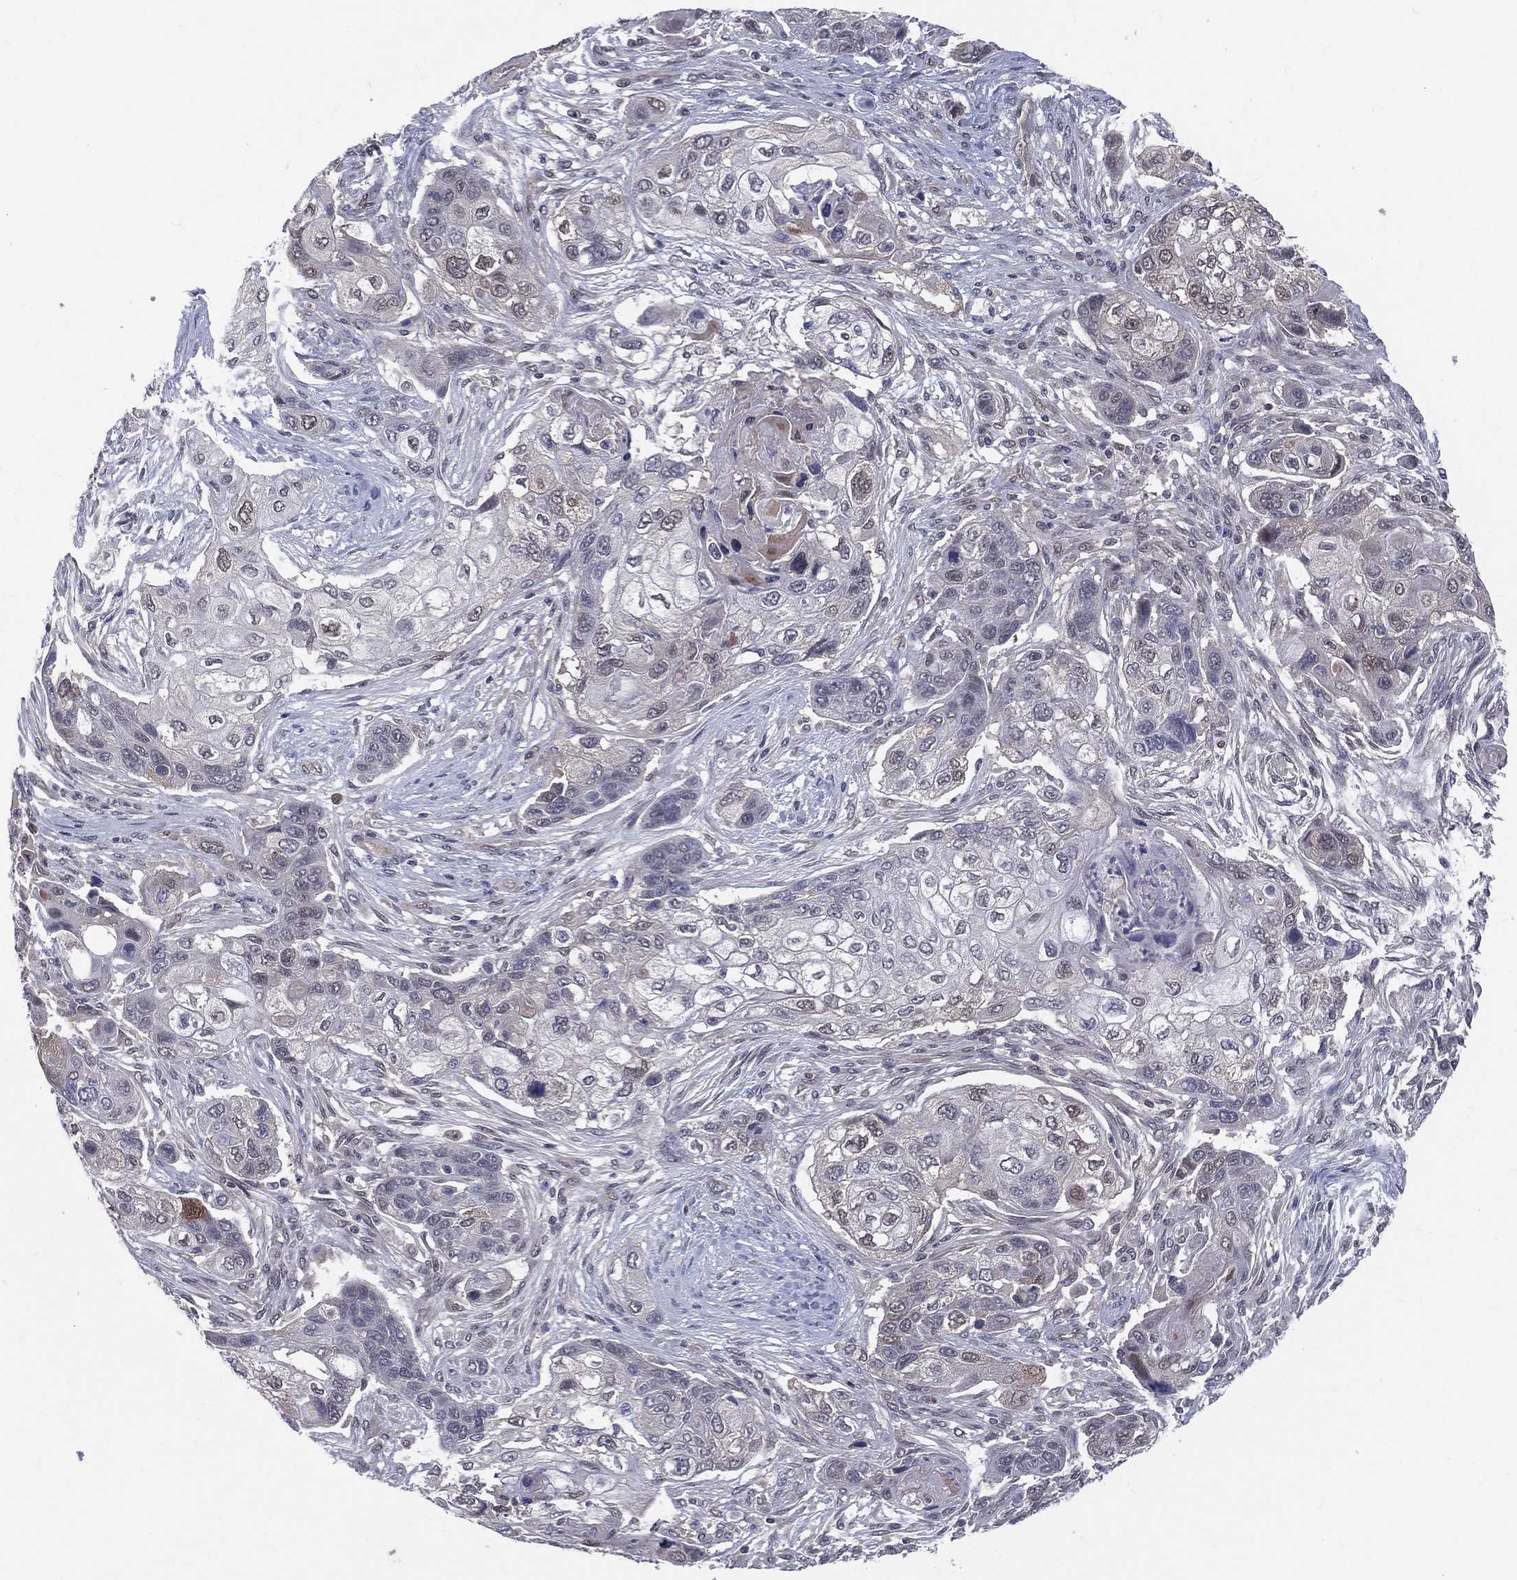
{"staining": {"intensity": "negative", "quantity": "none", "location": "none"}, "tissue": "lung cancer", "cell_type": "Tumor cells", "image_type": "cancer", "snomed": [{"axis": "morphology", "description": "Squamous cell carcinoma, NOS"}, {"axis": "topography", "description": "Lung"}], "caption": "Lung cancer (squamous cell carcinoma) stained for a protein using immunohistochemistry demonstrates no positivity tumor cells.", "gene": "DLG4", "patient": {"sex": "male", "age": 69}}